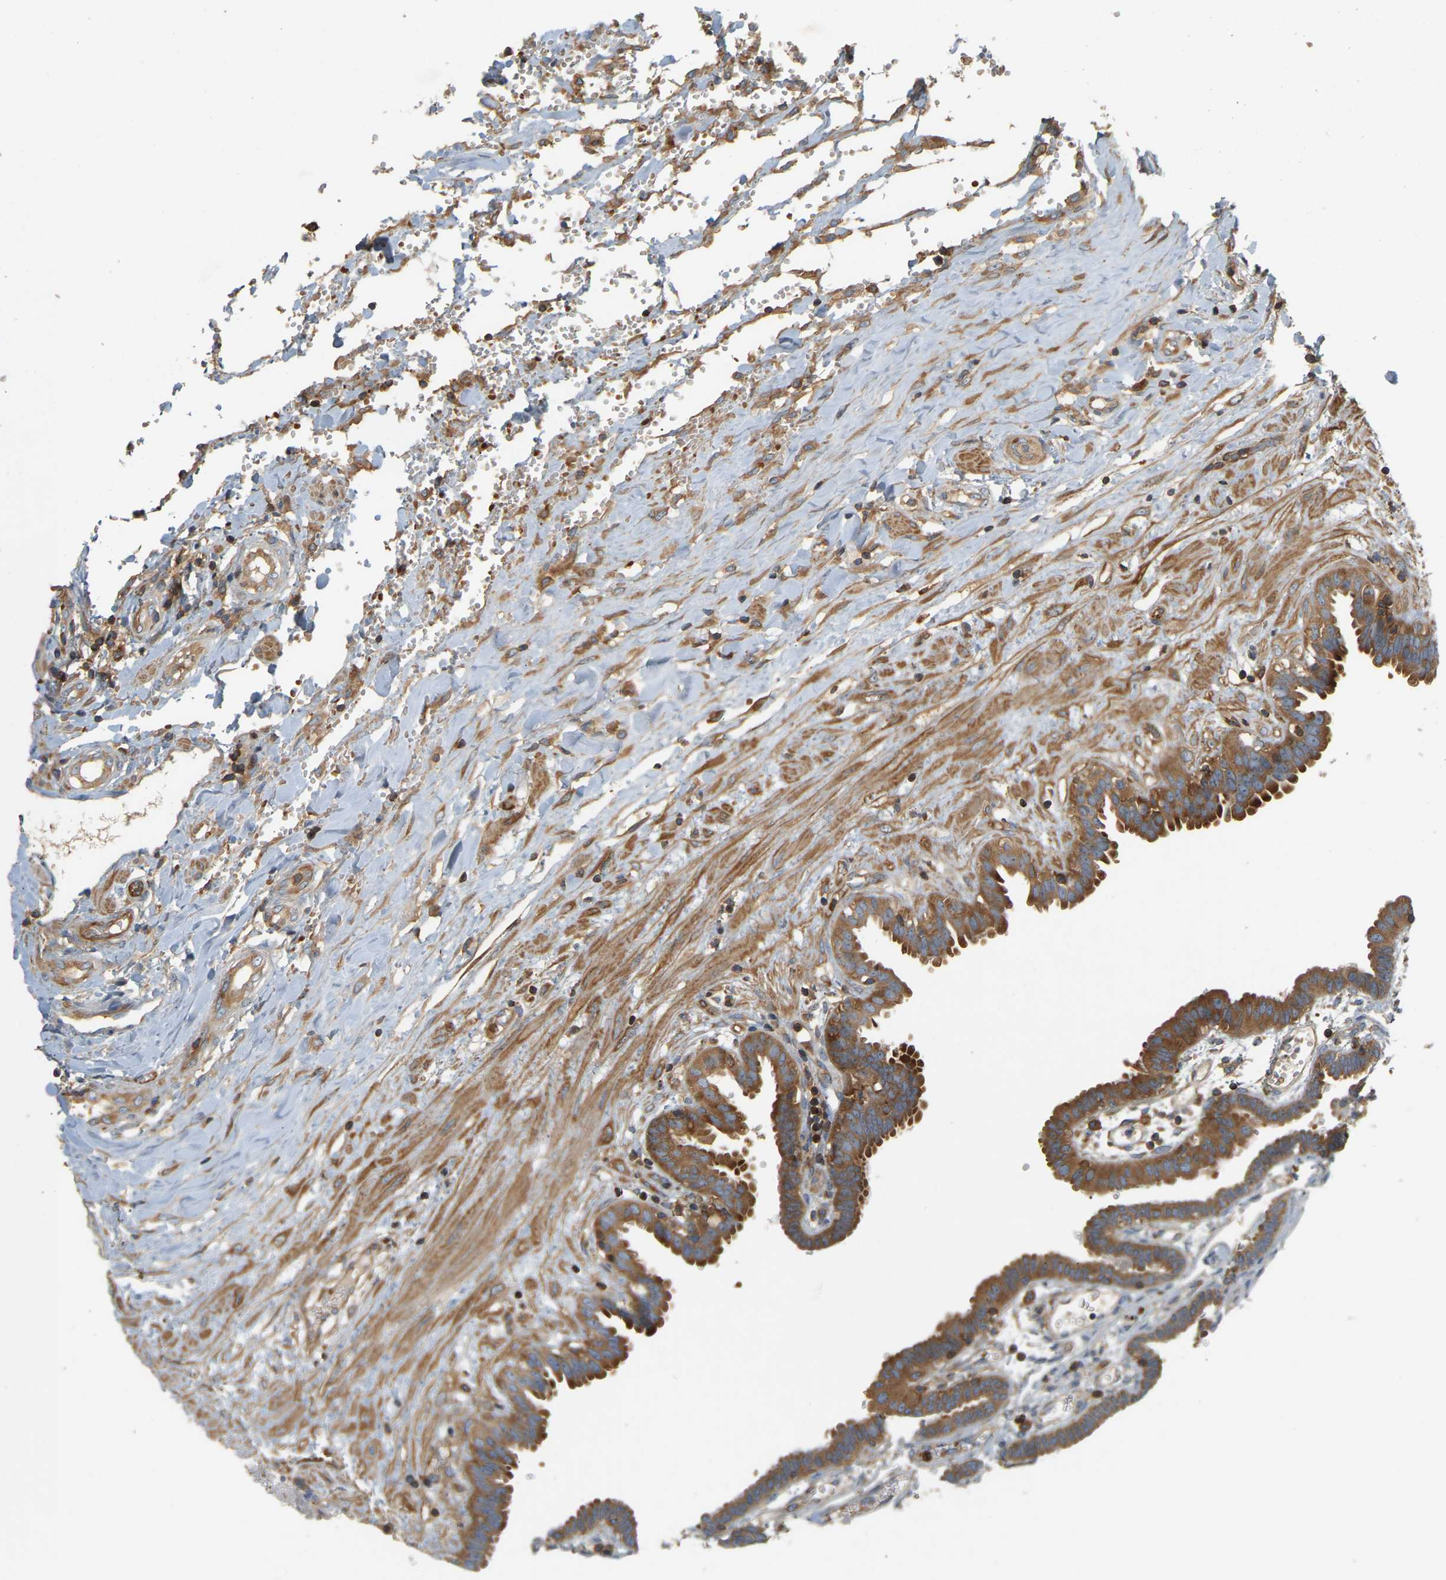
{"staining": {"intensity": "strong", "quantity": ">75%", "location": "cytoplasmic/membranous"}, "tissue": "fallopian tube", "cell_type": "Glandular cells", "image_type": "normal", "snomed": [{"axis": "morphology", "description": "Normal tissue, NOS"}, {"axis": "topography", "description": "Fallopian tube"}, {"axis": "topography", "description": "Placenta"}], "caption": "Benign fallopian tube was stained to show a protein in brown. There is high levels of strong cytoplasmic/membranous positivity in about >75% of glandular cells. The protein is stained brown, and the nuclei are stained in blue (DAB IHC with brightfield microscopy, high magnification).", "gene": "AKAP13", "patient": {"sex": "female", "age": 32}}